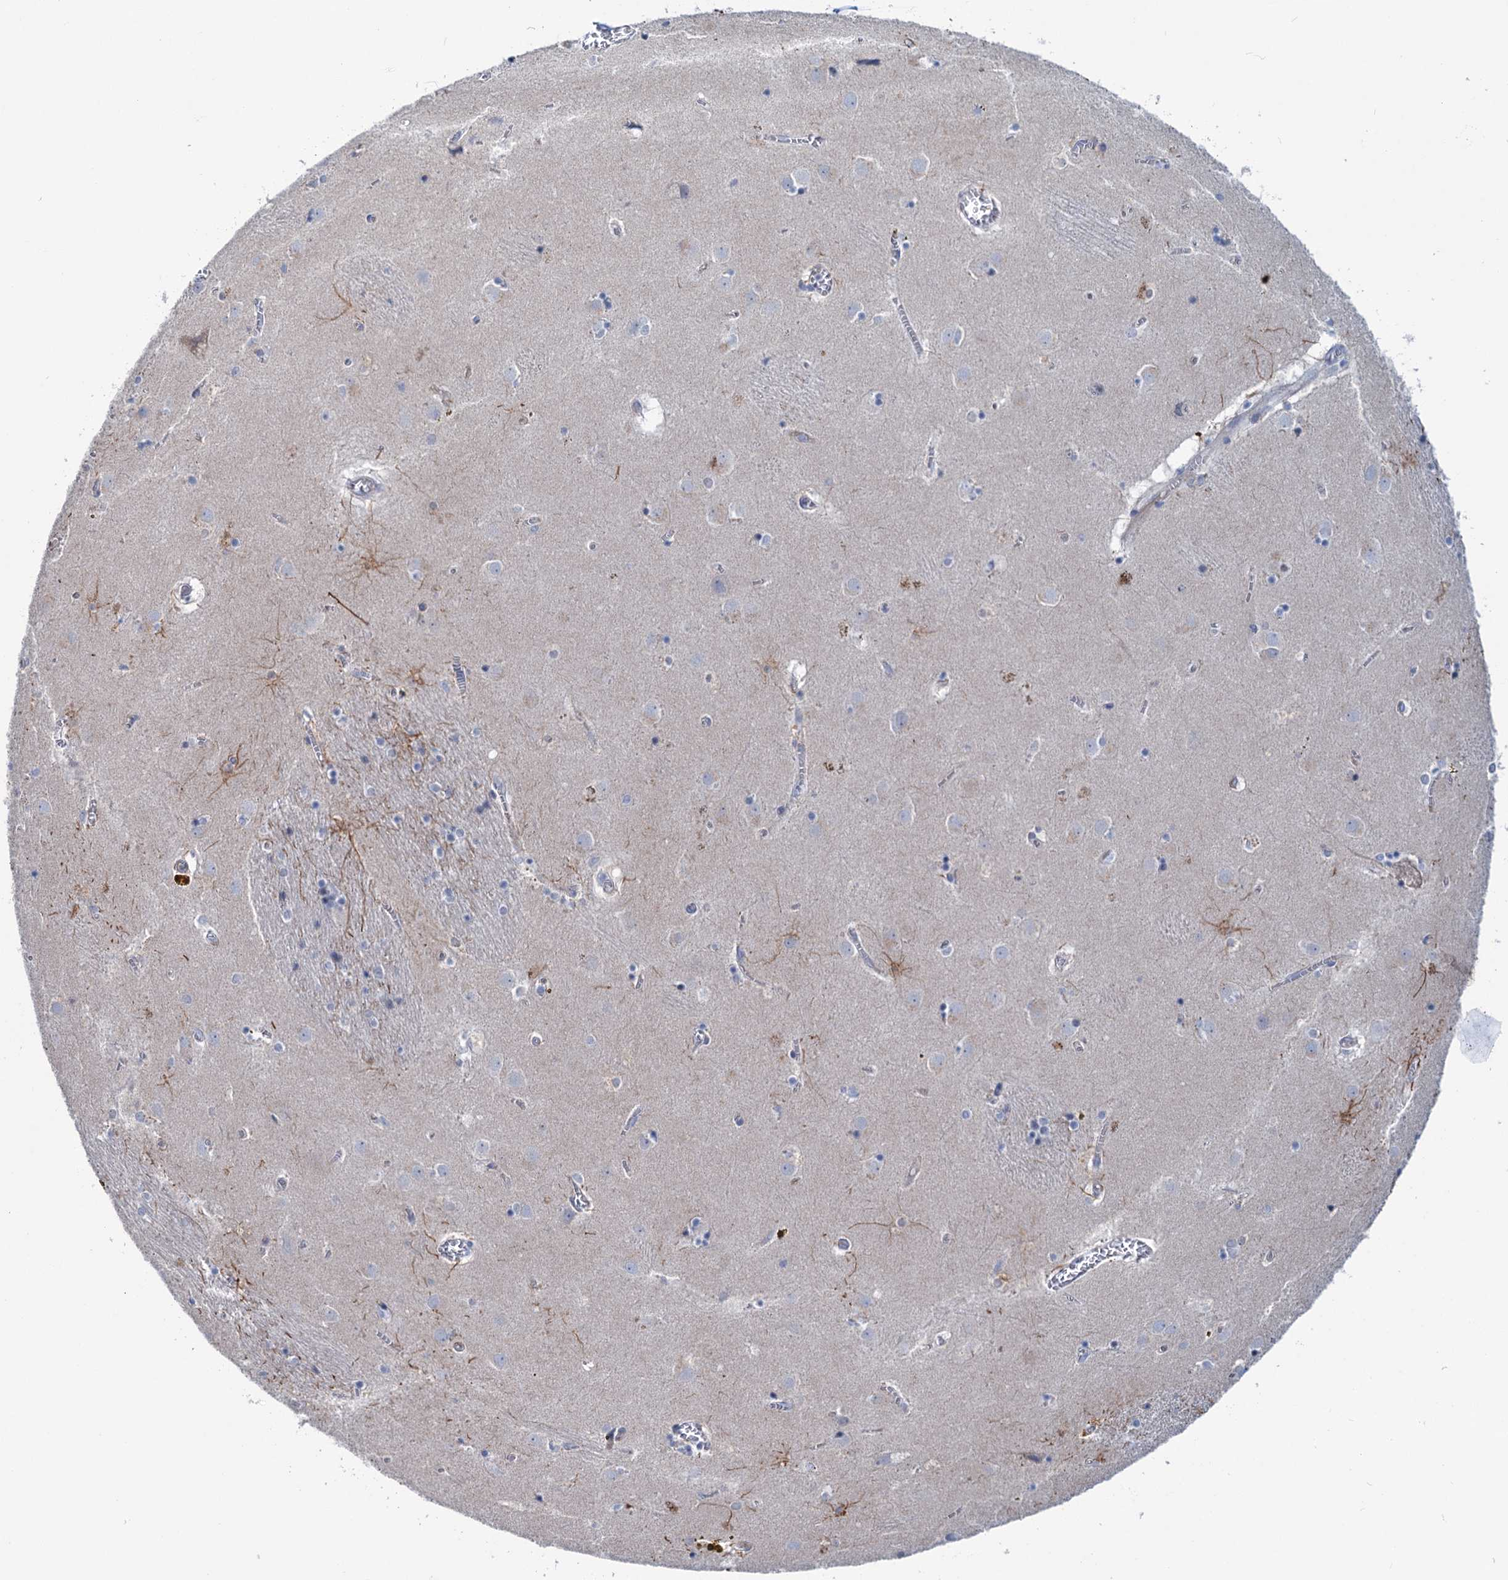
{"staining": {"intensity": "negative", "quantity": "none", "location": "none"}, "tissue": "caudate", "cell_type": "Glial cells", "image_type": "normal", "snomed": [{"axis": "morphology", "description": "Normal tissue, NOS"}, {"axis": "topography", "description": "Lateral ventricle wall"}], "caption": "IHC histopathology image of benign human caudate stained for a protein (brown), which shows no expression in glial cells.", "gene": "FAM111B", "patient": {"sex": "male", "age": 70}}